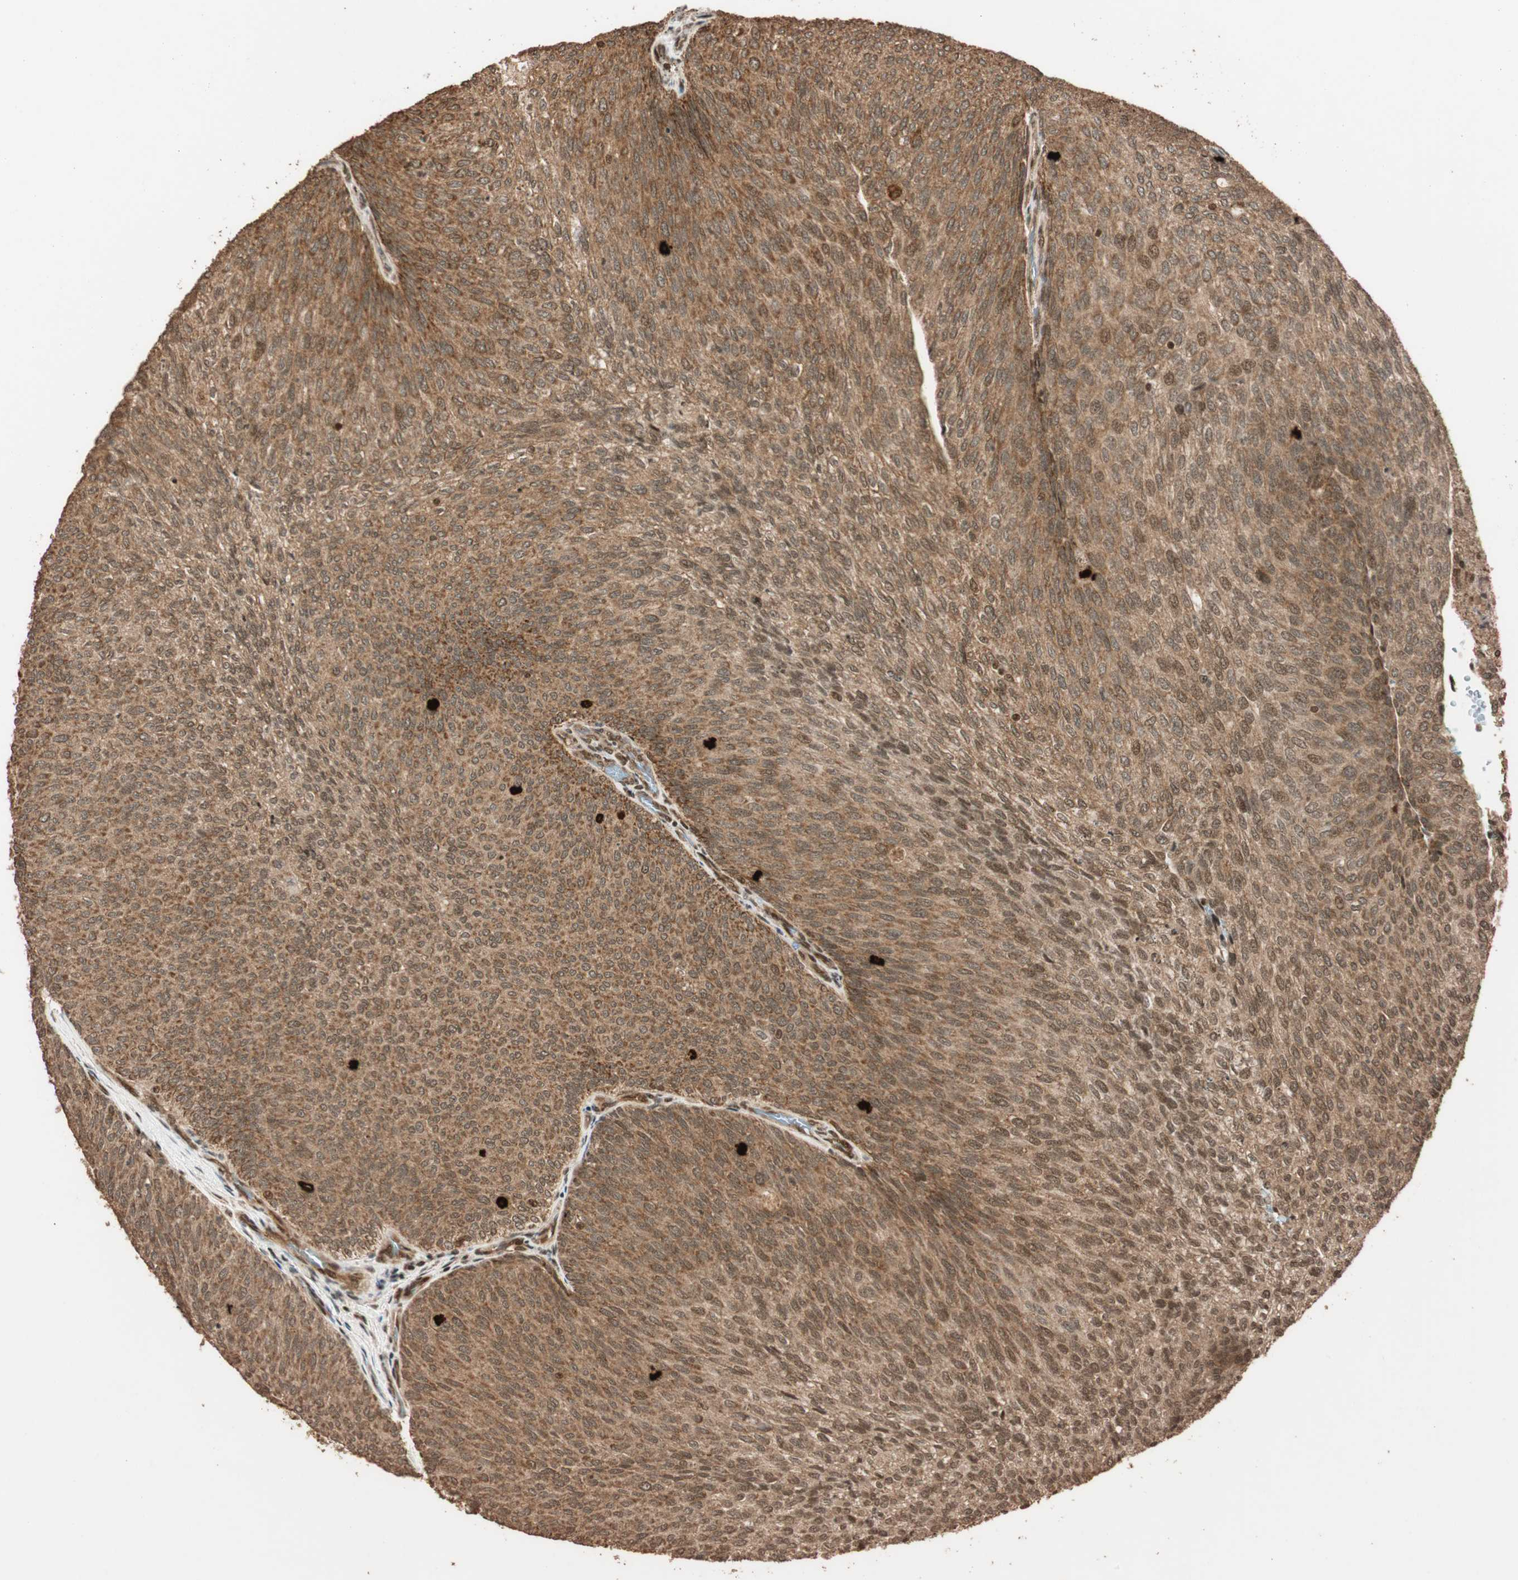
{"staining": {"intensity": "moderate", "quantity": ">75%", "location": "cytoplasmic/membranous"}, "tissue": "urothelial cancer", "cell_type": "Tumor cells", "image_type": "cancer", "snomed": [{"axis": "morphology", "description": "Urothelial carcinoma, Low grade"}, {"axis": "topography", "description": "Urinary bladder"}], "caption": "Approximately >75% of tumor cells in urothelial carcinoma (low-grade) demonstrate moderate cytoplasmic/membranous protein expression as visualized by brown immunohistochemical staining.", "gene": "ALKBH5", "patient": {"sex": "female", "age": 79}}